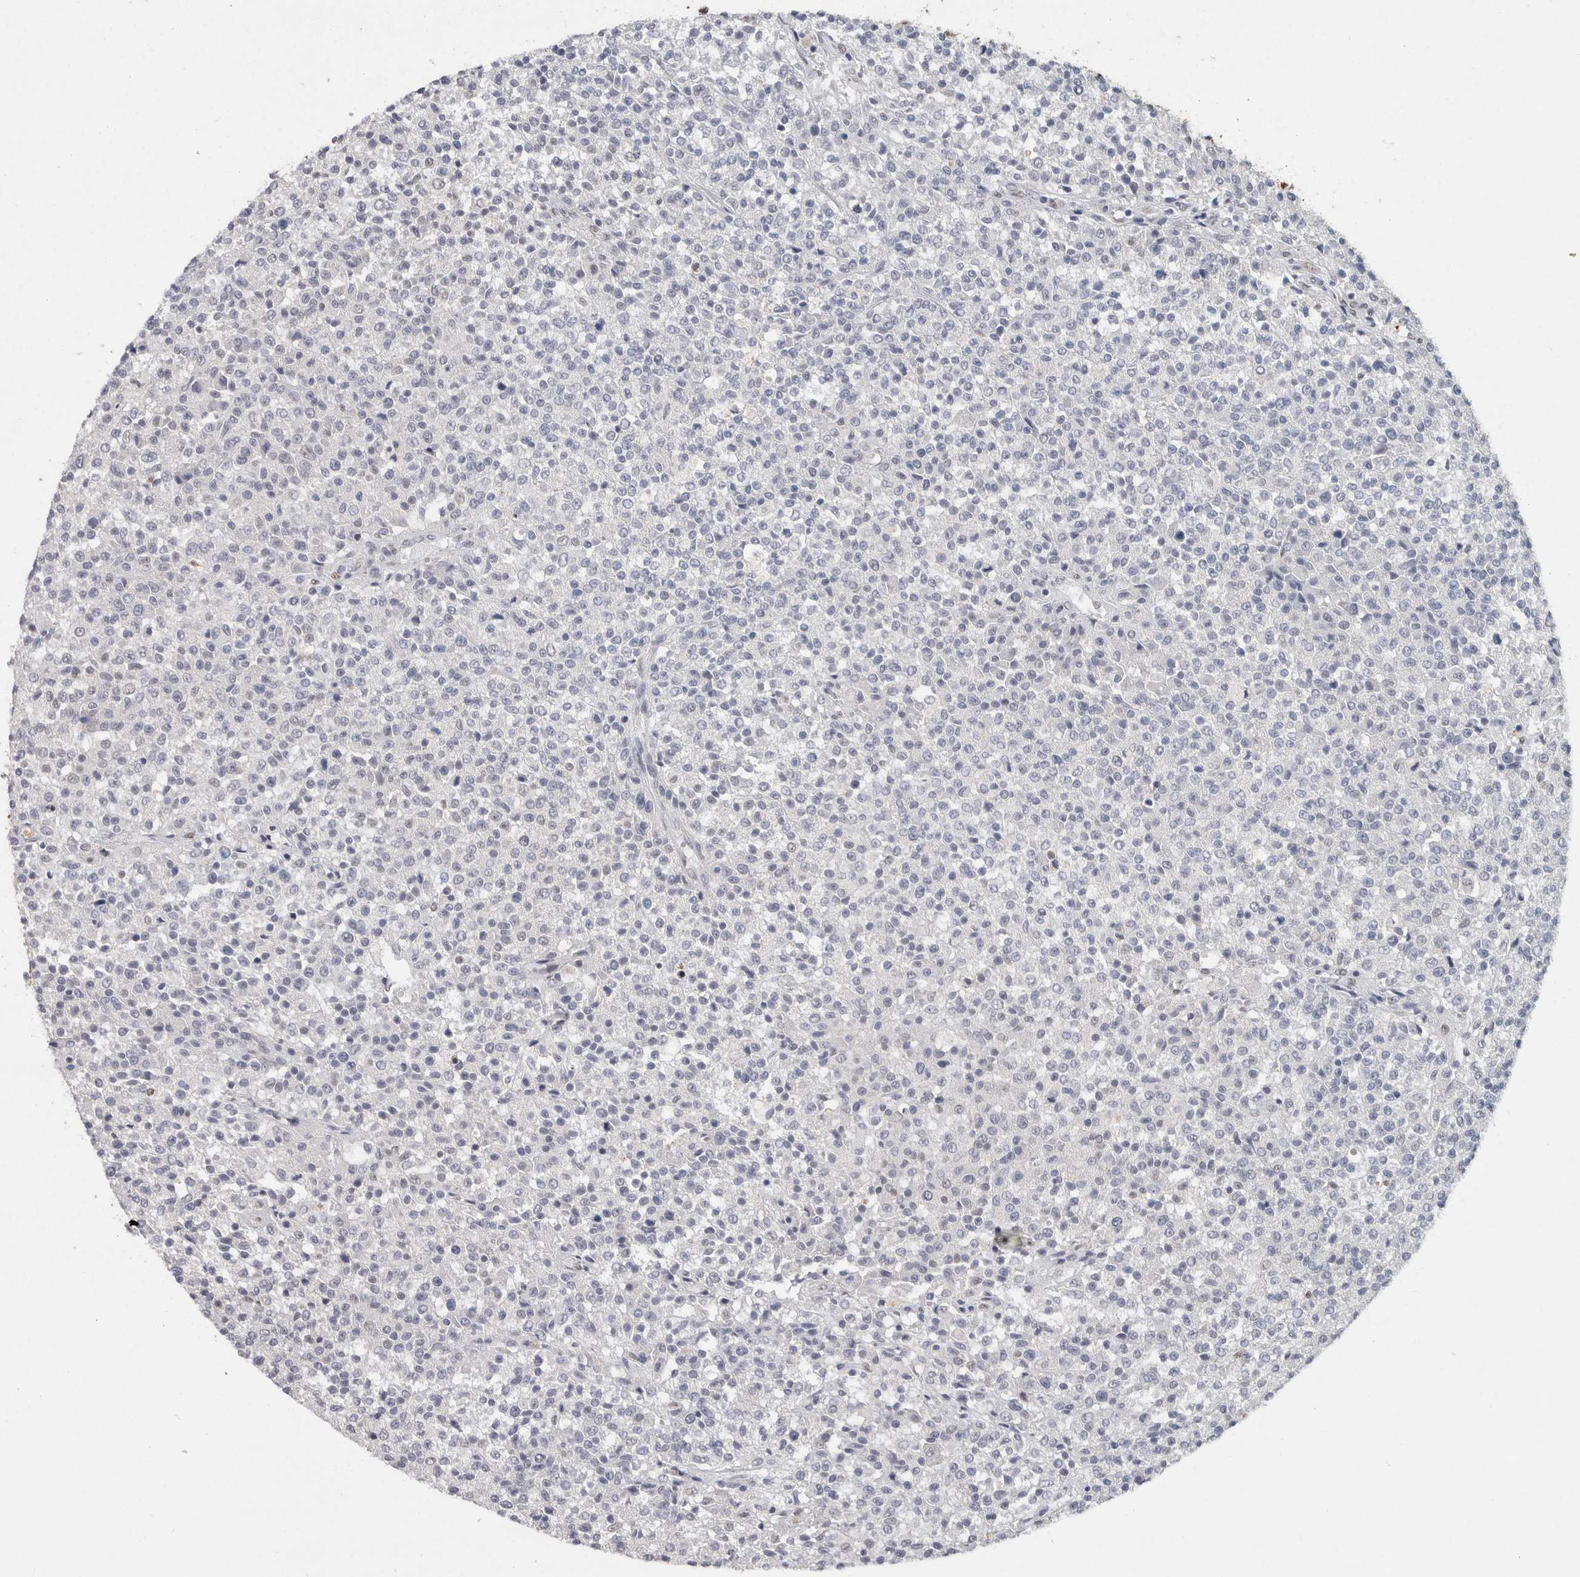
{"staining": {"intensity": "negative", "quantity": "none", "location": "none"}, "tissue": "testis cancer", "cell_type": "Tumor cells", "image_type": "cancer", "snomed": [{"axis": "morphology", "description": "Seminoma, NOS"}, {"axis": "topography", "description": "Testis"}], "caption": "Tumor cells show no significant protein positivity in seminoma (testis).", "gene": "RPS6KA2", "patient": {"sex": "male", "age": 59}}